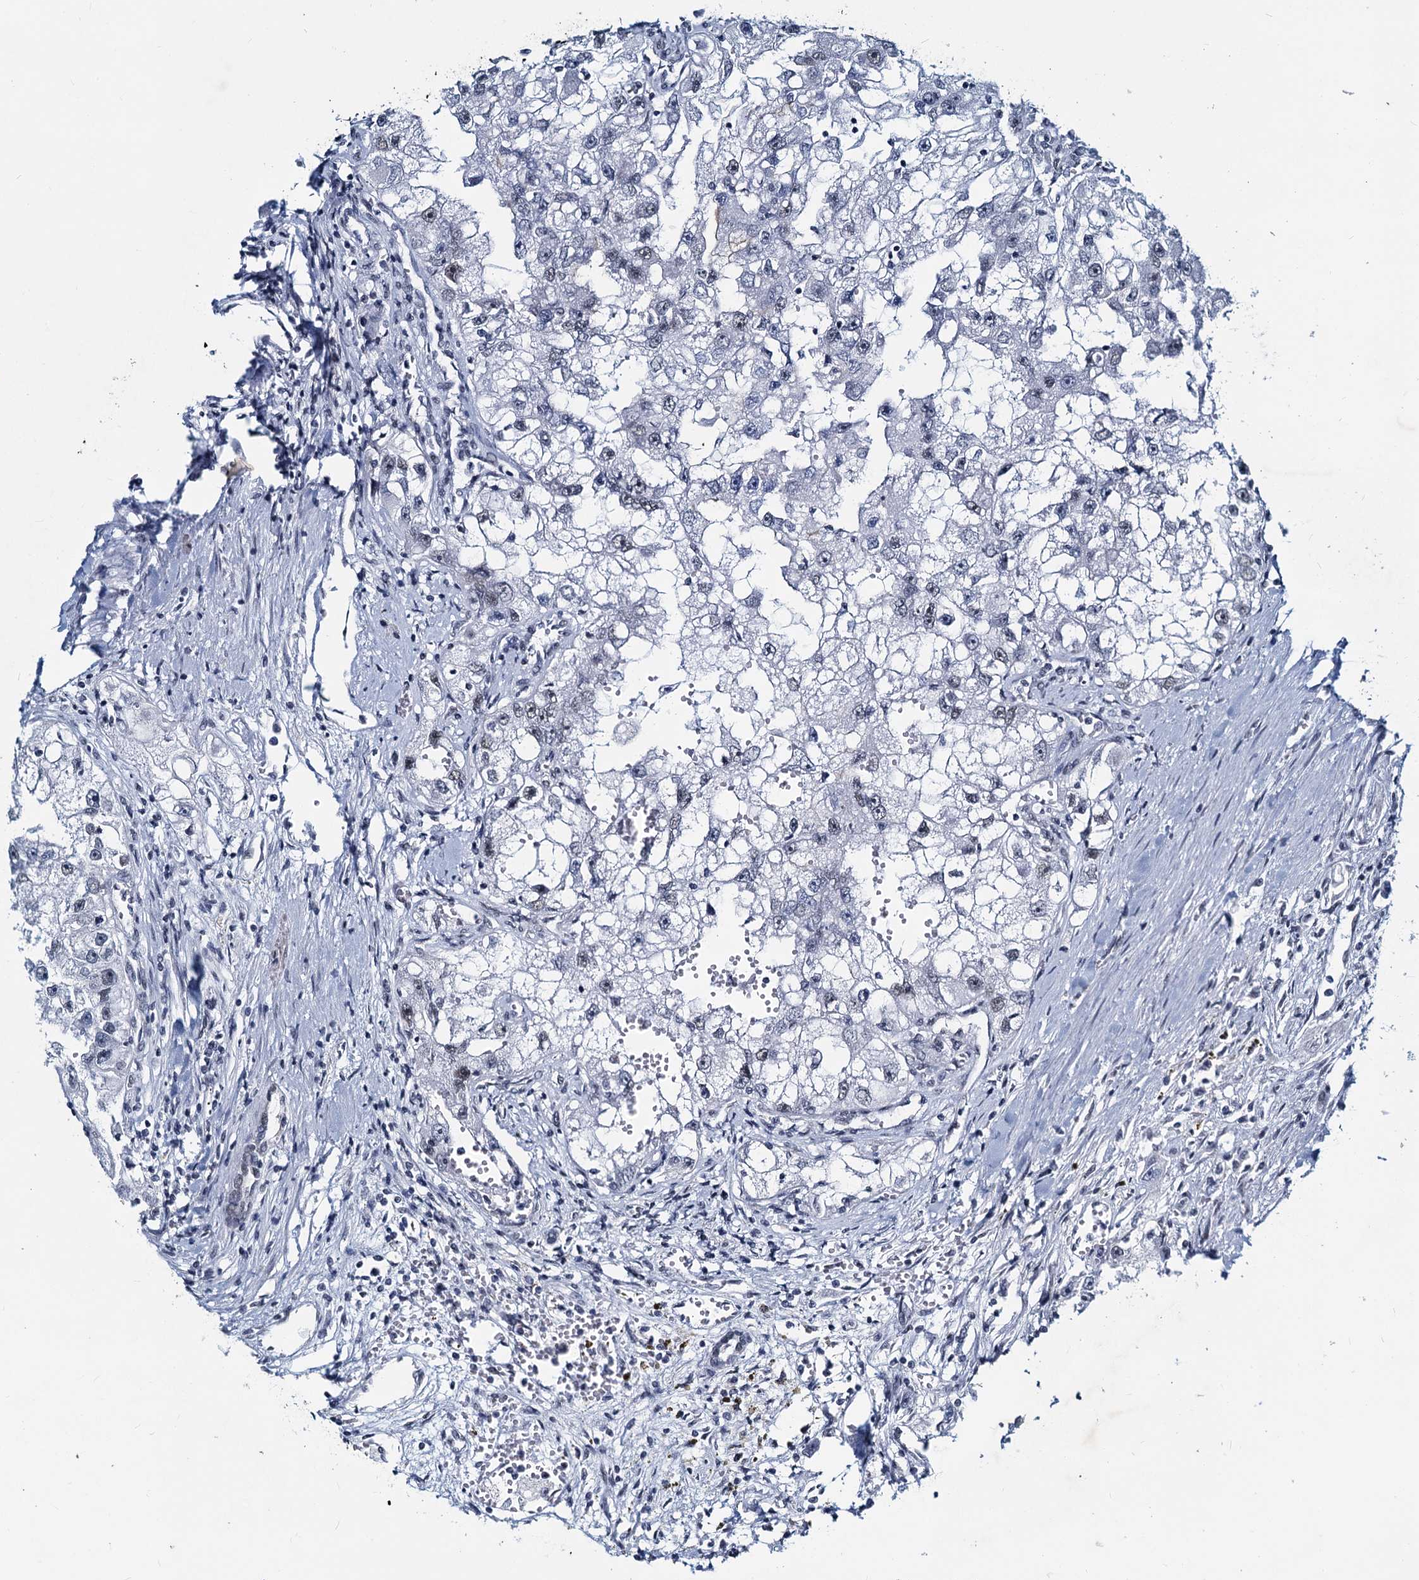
{"staining": {"intensity": "weak", "quantity": "<25%", "location": "nuclear"}, "tissue": "renal cancer", "cell_type": "Tumor cells", "image_type": "cancer", "snomed": [{"axis": "morphology", "description": "Adenocarcinoma, NOS"}, {"axis": "topography", "description": "Kidney"}], "caption": "Immunohistochemistry of adenocarcinoma (renal) shows no positivity in tumor cells. (Stains: DAB (3,3'-diaminobenzidine) IHC with hematoxylin counter stain, Microscopy: brightfield microscopy at high magnification).", "gene": "METTL14", "patient": {"sex": "male", "age": 63}}